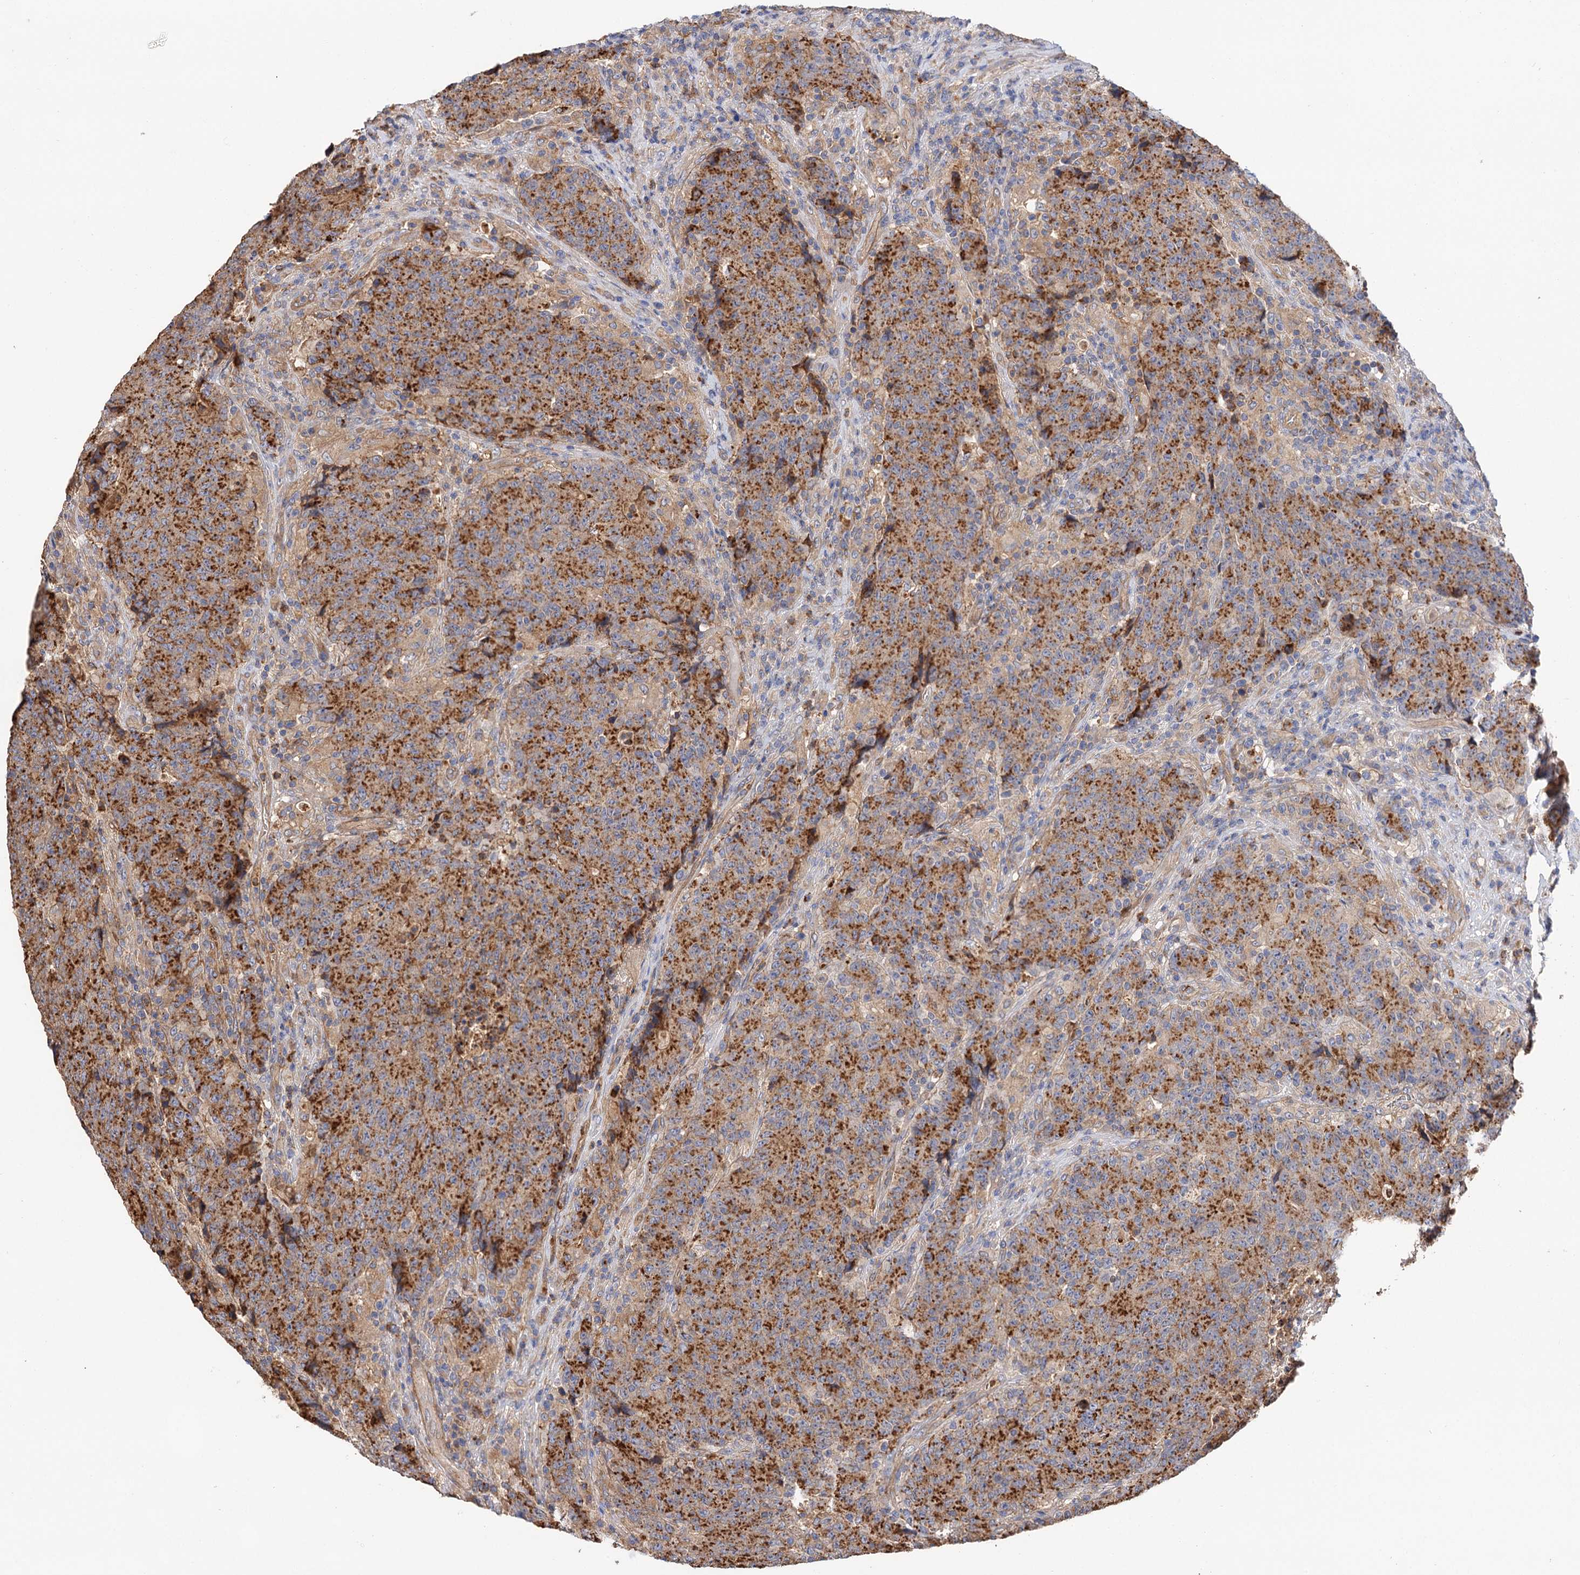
{"staining": {"intensity": "moderate", "quantity": ">75%", "location": "cytoplasmic/membranous"}, "tissue": "colorectal cancer", "cell_type": "Tumor cells", "image_type": "cancer", "snomed": [{"axis": "morphology", "description": "Adenocarcinoma, NOS"}, {"axis": "topography", "description": "Colon"}], "caption": "Moderate cytoplasmic/membranous positivity for a protein is appreciated in approximately >75% of tumor cells of colorectal adenocarcinoma using IHC.", "gene": "CSAD", "patient": {"sex": "female", "age": 75}}